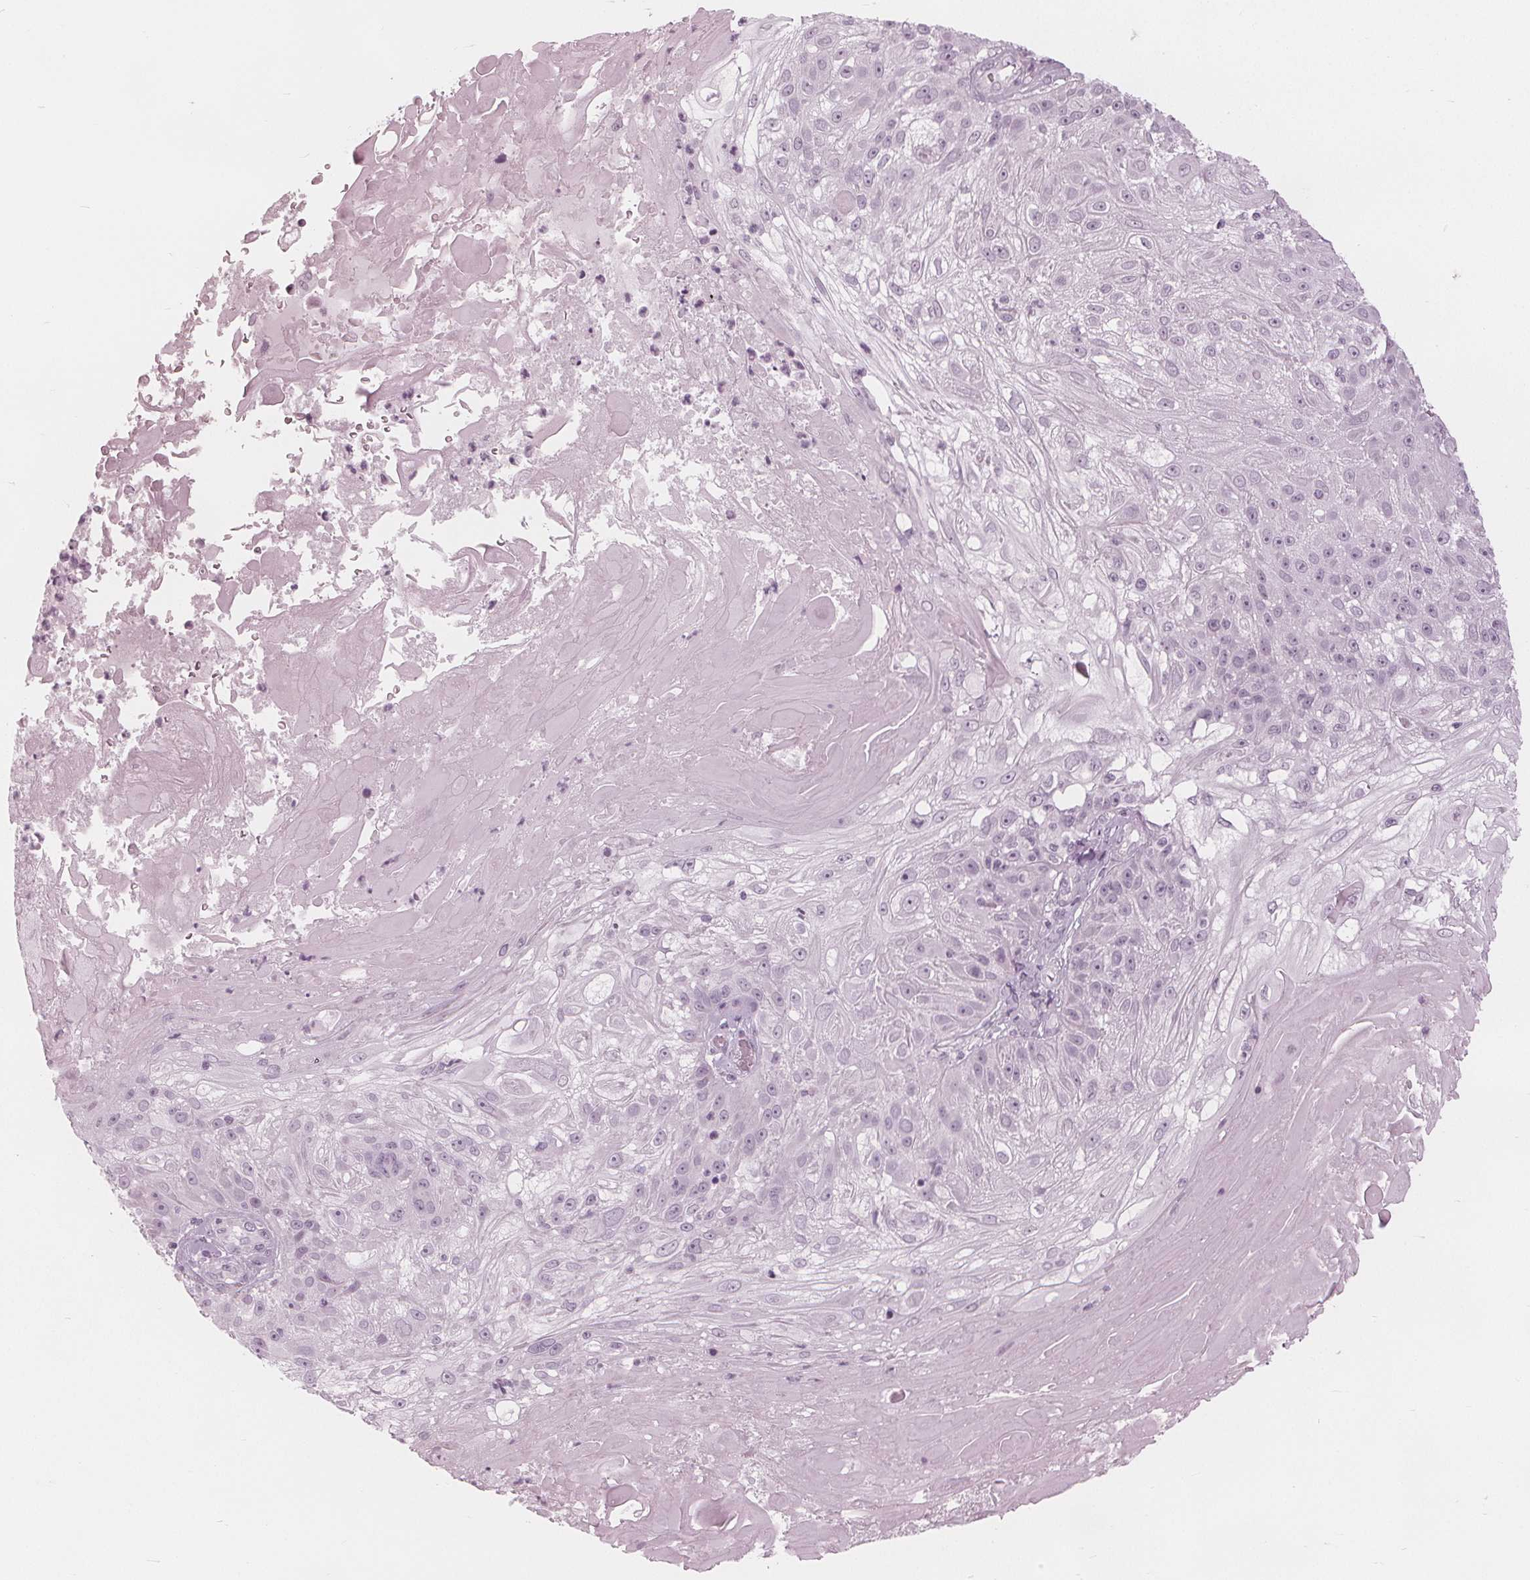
{"staining": {"intensity": "negative", "quantity": "none", "location": "none"}, "tissue": "skin cancer", "cell_type": "Tumor cells", "image_type": "cancer", "snomed": [{"axis": "morphology", "description": "Normal tissue, NOS"}, {"axis": "morphology", "description": "Squamous cell carcinoma, NOS"}, {"axis": "topography", "description": "Skin"}], "caption": "Tumor cells are negative for protein expression in human squamous cell carcinoma (skin). The staining was performed using DAB to visualize the protein expression in brown, while the nuclei were stained in blue with hematoxylin (Magnification: 20x).", "gene": "PAEP", "patient": {"sex": "female", "age": 83}}